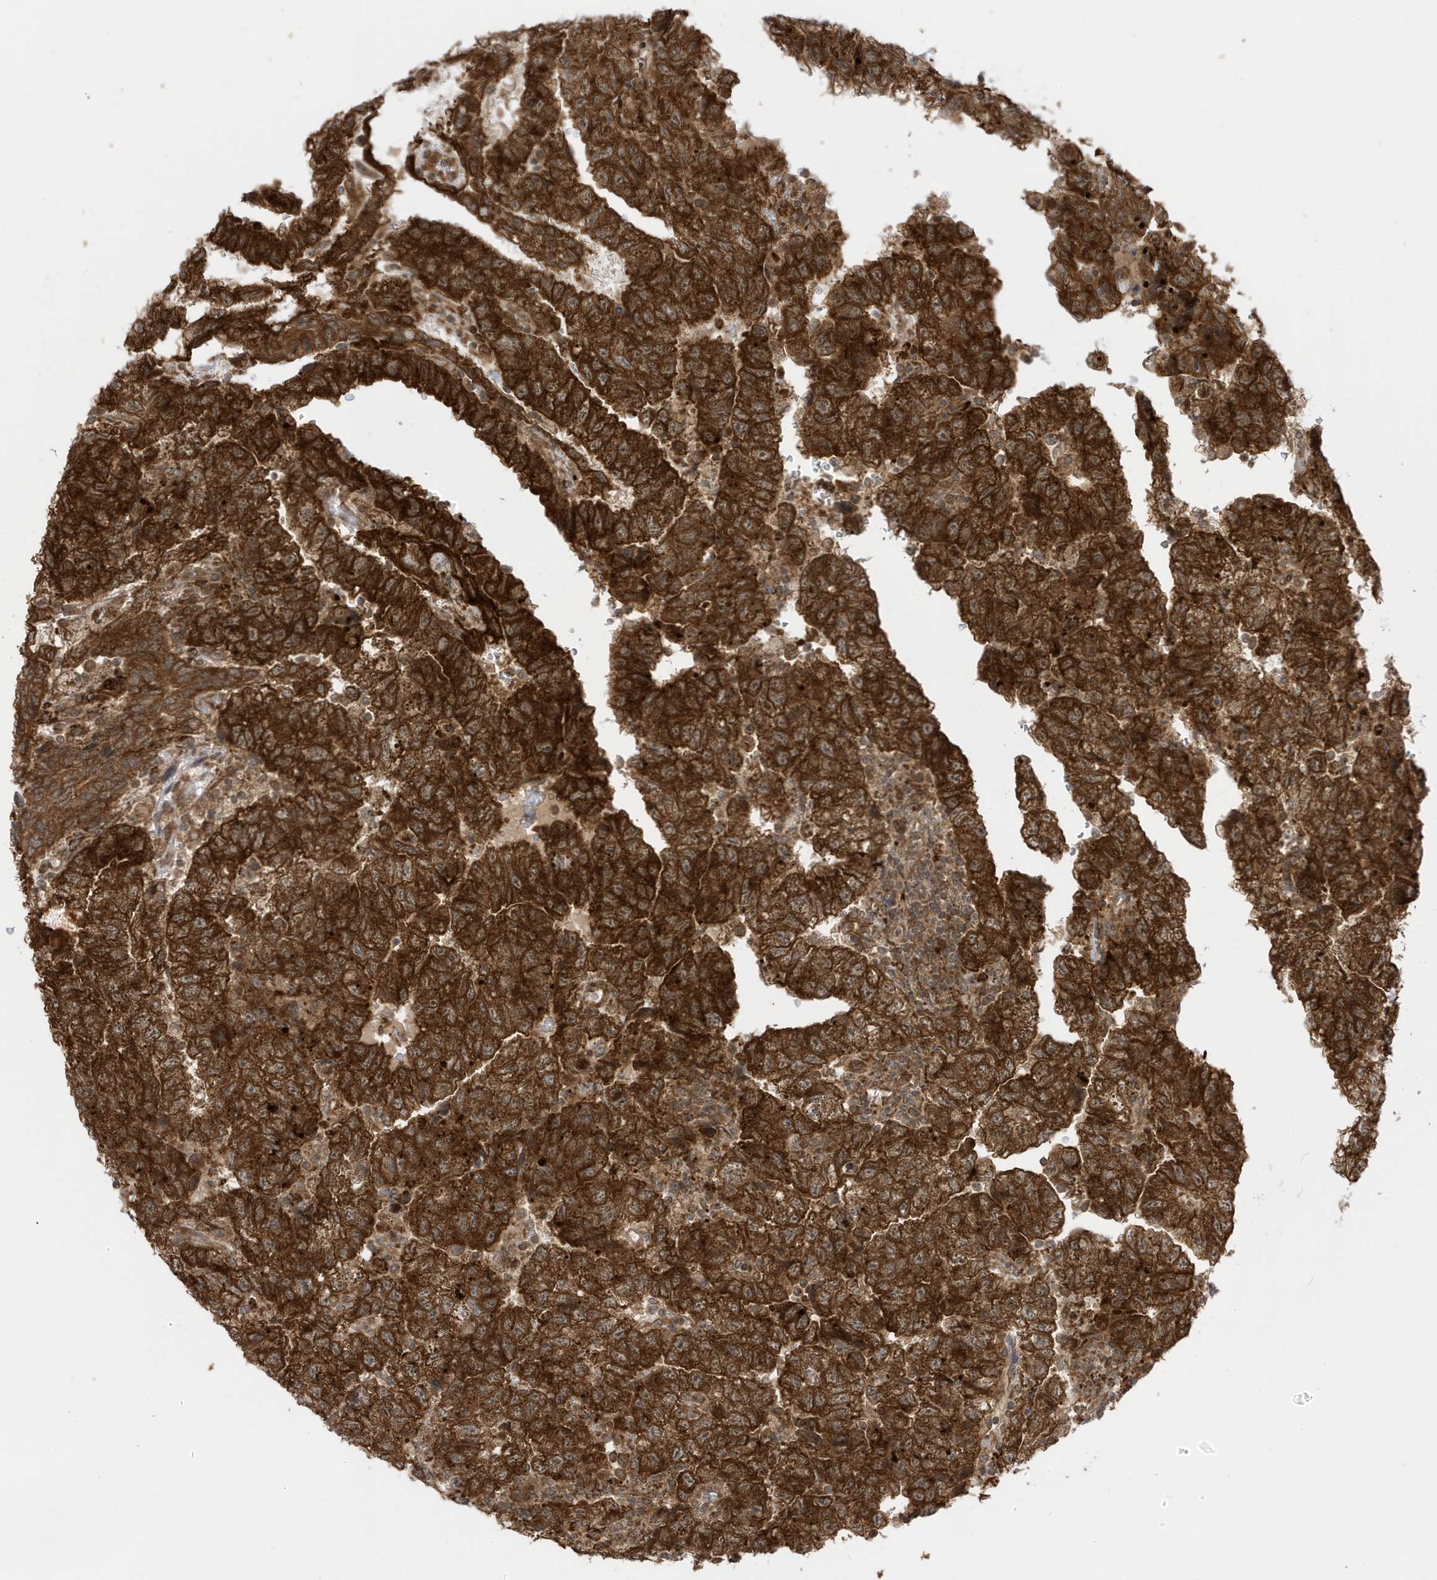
{"staining": {"intensity": "strong", "quantity": ">75%", "location": "cytoplasmic/membranous"}, "tissue": "testis cancer", "cell_type": "Tumor cells", "image_type": "cancer", "snomed": [{"axis": "morphology", "description": "Carcinoma, Embryonal, NOS"}, {"axis": "topography", "description": "Testis"}], "caption": "DAB immunohistochemical staining of testis cancer demonstrates strong cytoplasmic/membranous protein staining in about >75% of tumor cells.", "gene": "DHX36", "patient": {"sex": "male", "age": 36}}